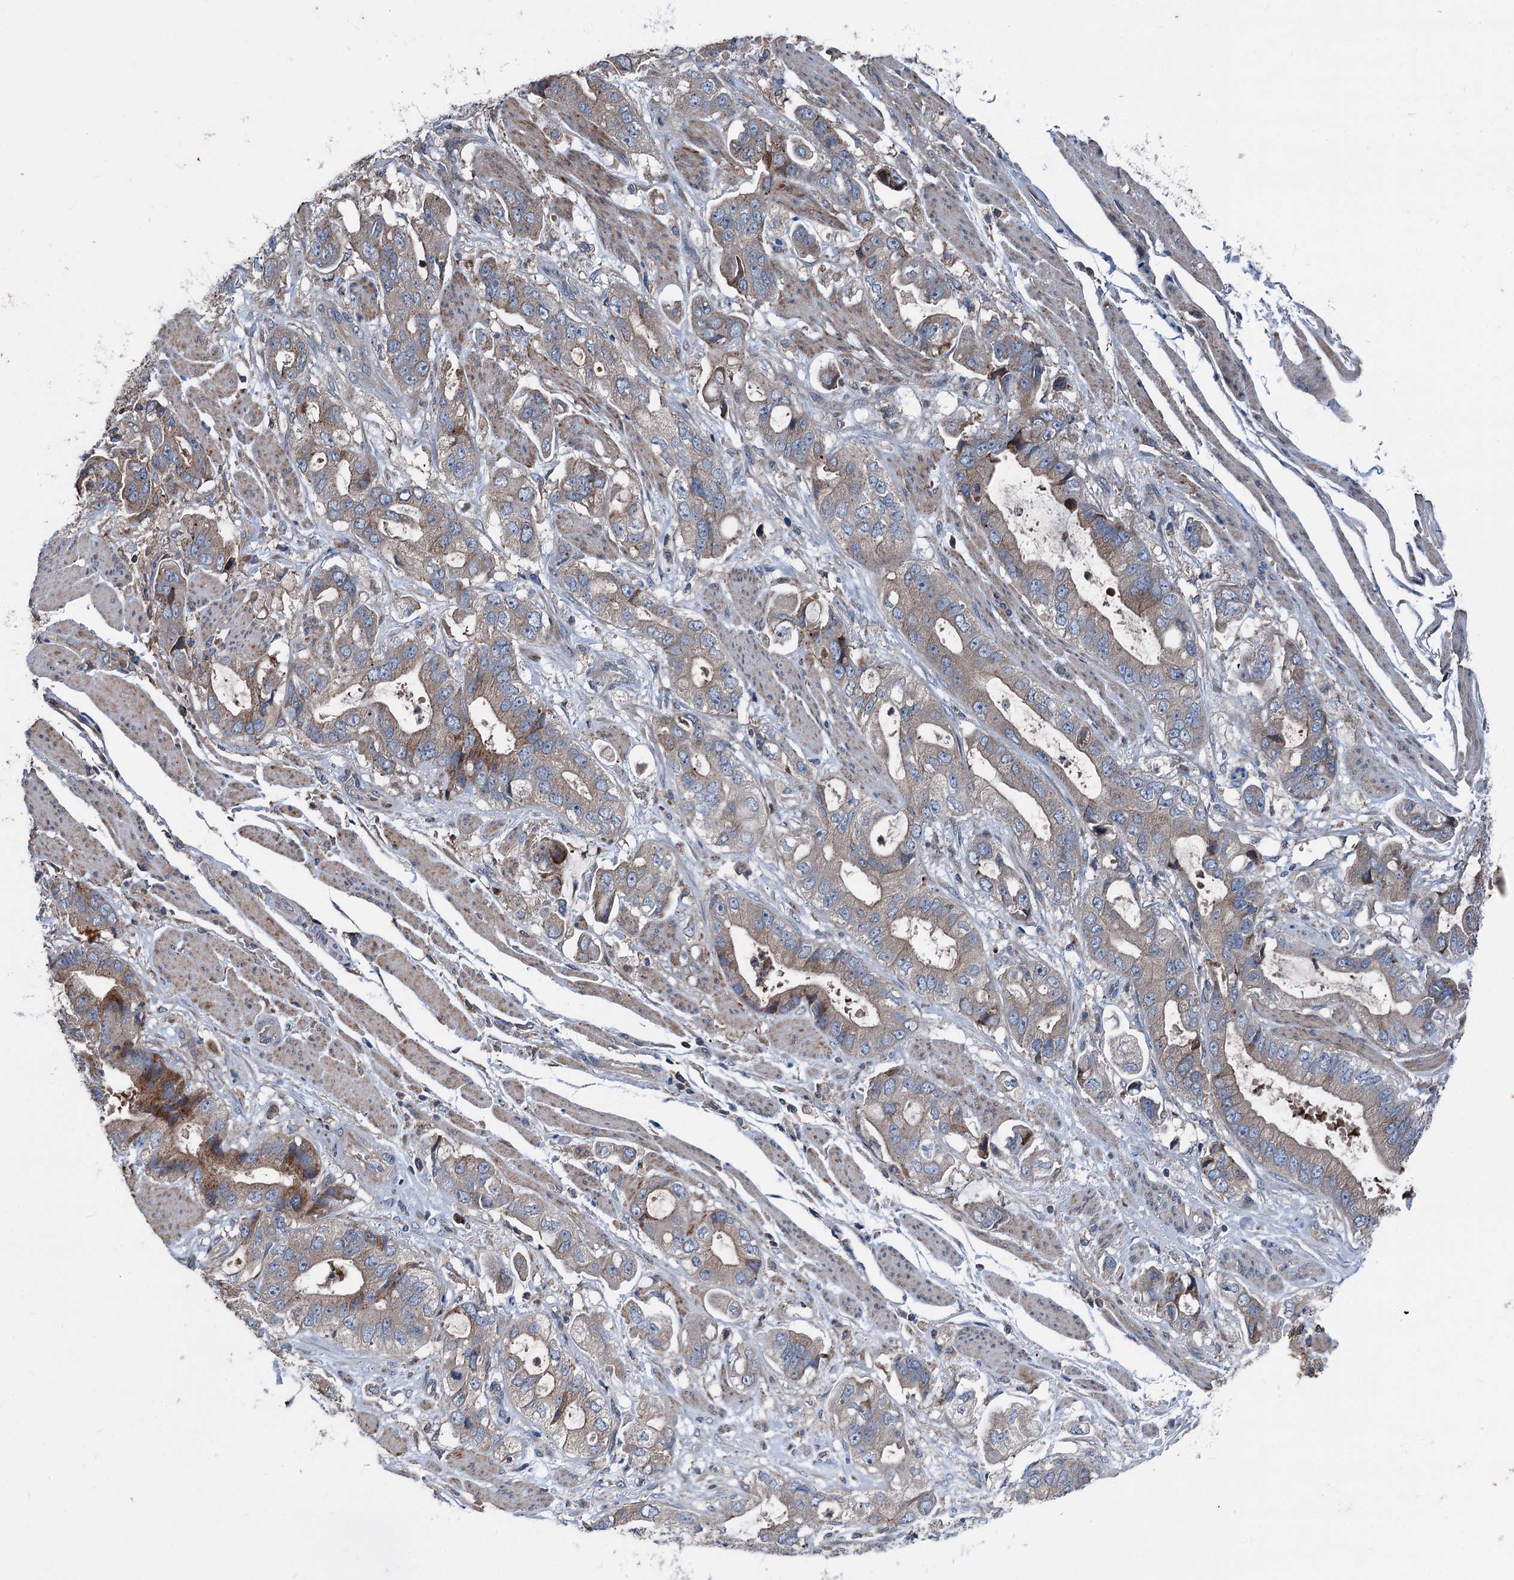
{"staining": {"intensity": "weak", "quantity": ">75%", "location": "cytoplasmic/membranous"}, "tissue": "stomach cancer", "cell_type": "Tumor cells", "image_type": "cancer", "snomed": [{"axis": "morphology", "description": "Adenocarcinoma, NOS"}, {"axis": "topography", "description": "Stomach"}], "caption": "This is an image of IHC staining of stomach cancer (adenocarcinoma), which shows weak positivity in the cytoplasmic/membranous of tumor cells.", "gene": "RUFY1", "patient": {"sex": "male", "age": 62}}